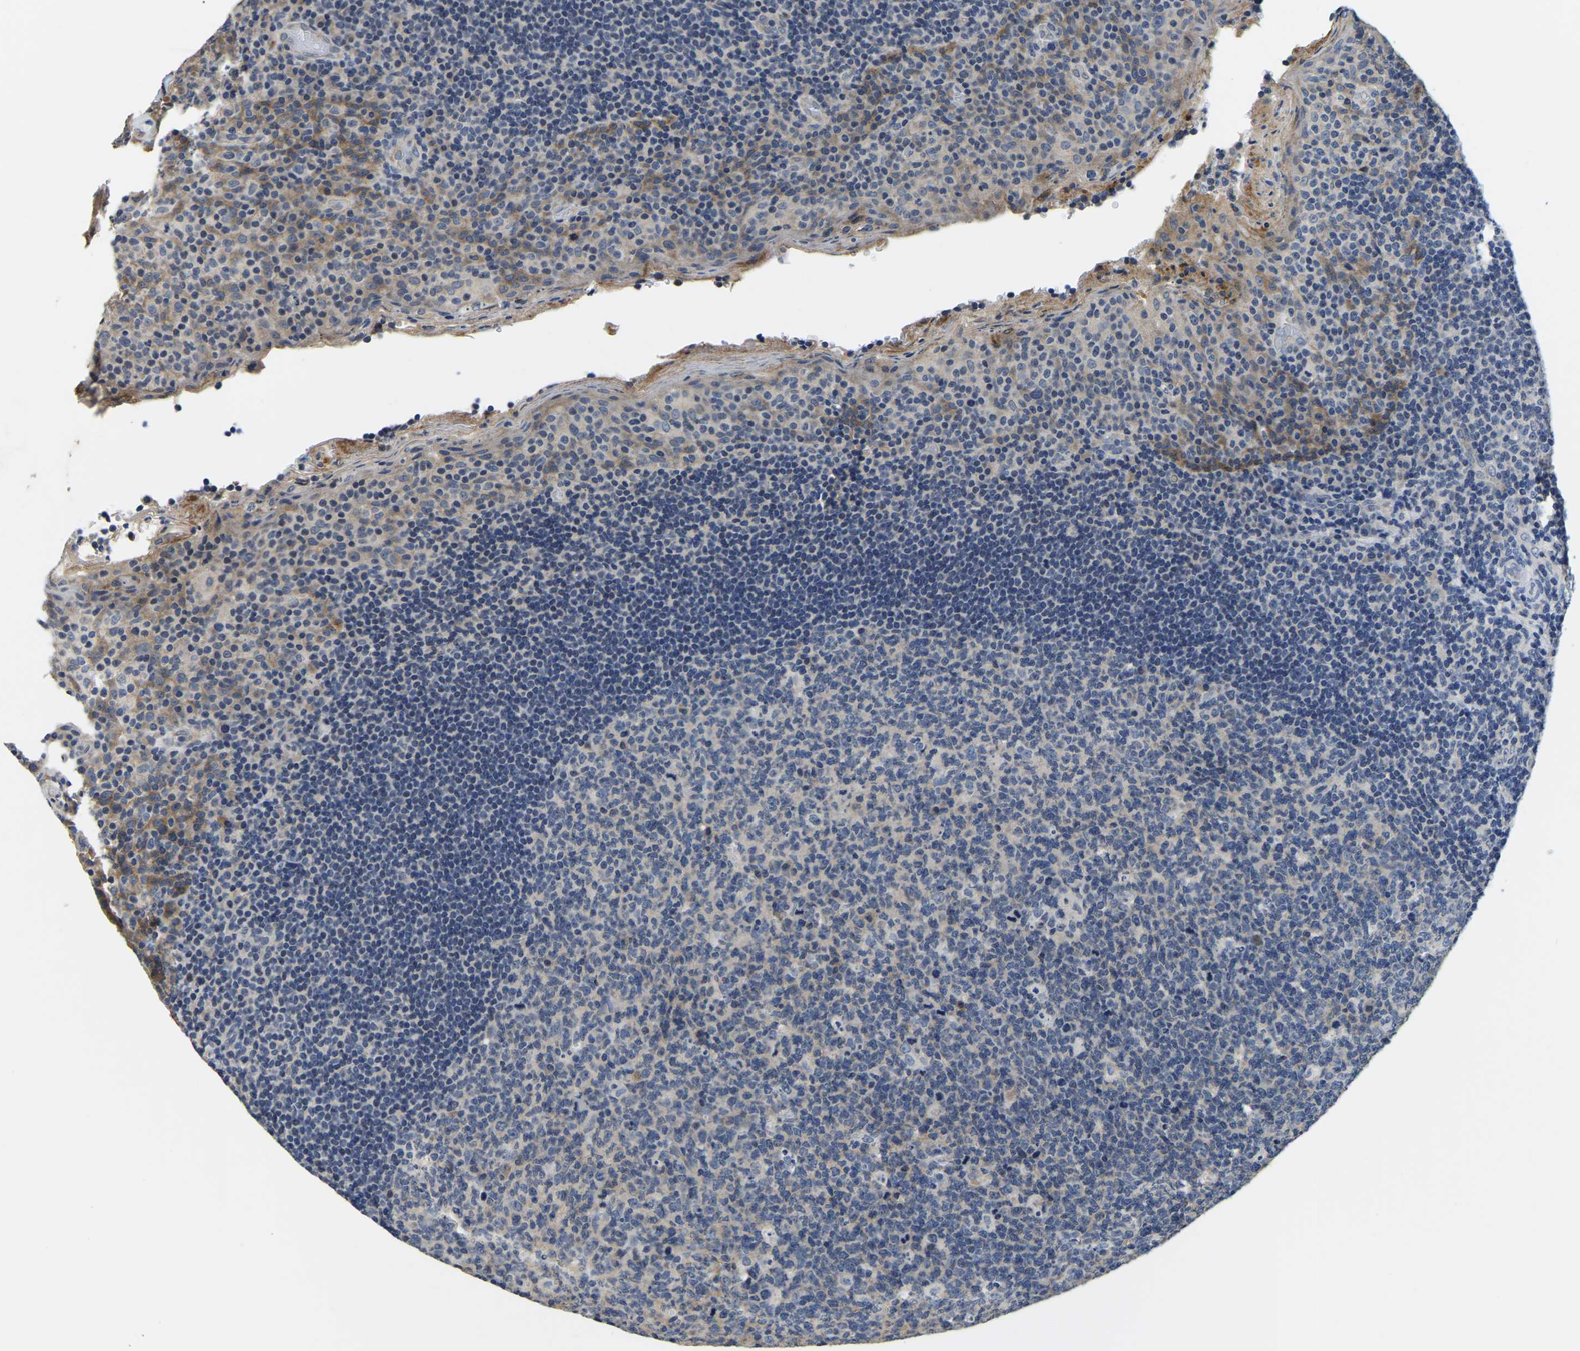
{"staining": {"intensity": "negative", "quantity": "none", "location": "none"}, "tissue": "tonsil", "cell_type": "Germinal center cells", "image_type": "normal", "snomed": [{"axis": "morphology", "description": "Normal tissue, NOS"}, {"axis": "topography", "description": "Tonsil"}], "caption": "Immunohistochemistry image of unremarkable tonsil: human tonsil stained with DAB demonstrates no significant protein positivity in germinal center cells. The staining is performed using DAB brown chromogen with nuclei counter-stained in using hematoxylin.", "gene": "ITGA2", "patient": {"sex": "male", "age": 17}}